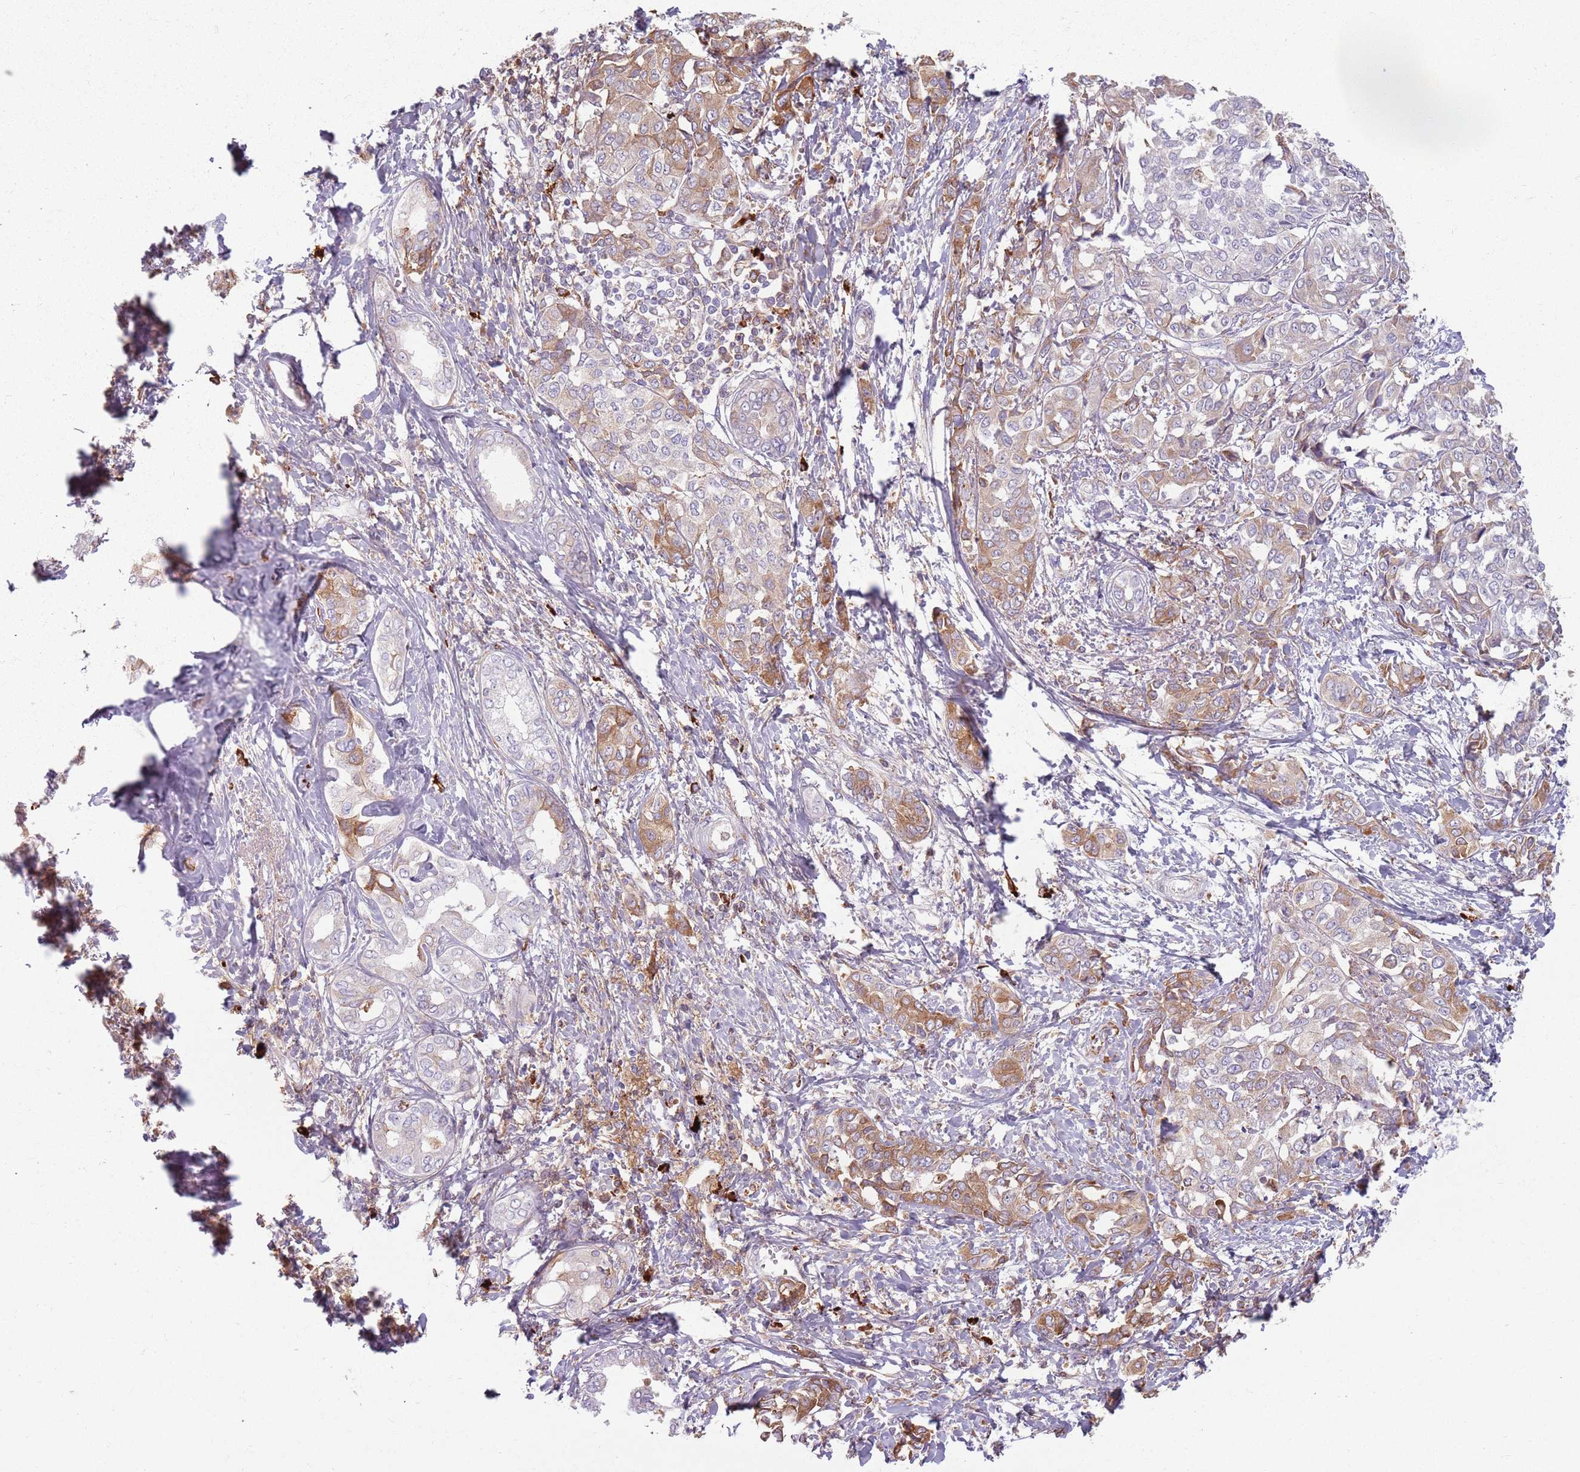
{"staining": {"intensity": "moderate", "quantity": "25%-75%", "location": "cytoplasmic/membranous"}, "tissue": "liver cancer", "cell_type": "Tumor cells", "image_type": "cancer", "snomed": [{"axis": "morphology", "description": "Cholangiocarcinoma"}, {"axis": "topography", "description": "Liver"}], "caption": "Immunohistochemical staining of liver cancer (cholangiocarcinoma) exhibits medium levels of moderate cytoplasmic/membranous staining in about 25%-75% of tumor cells.", "gene": "COLGALT1", "patient": {"sex": "female", "age": 77}}